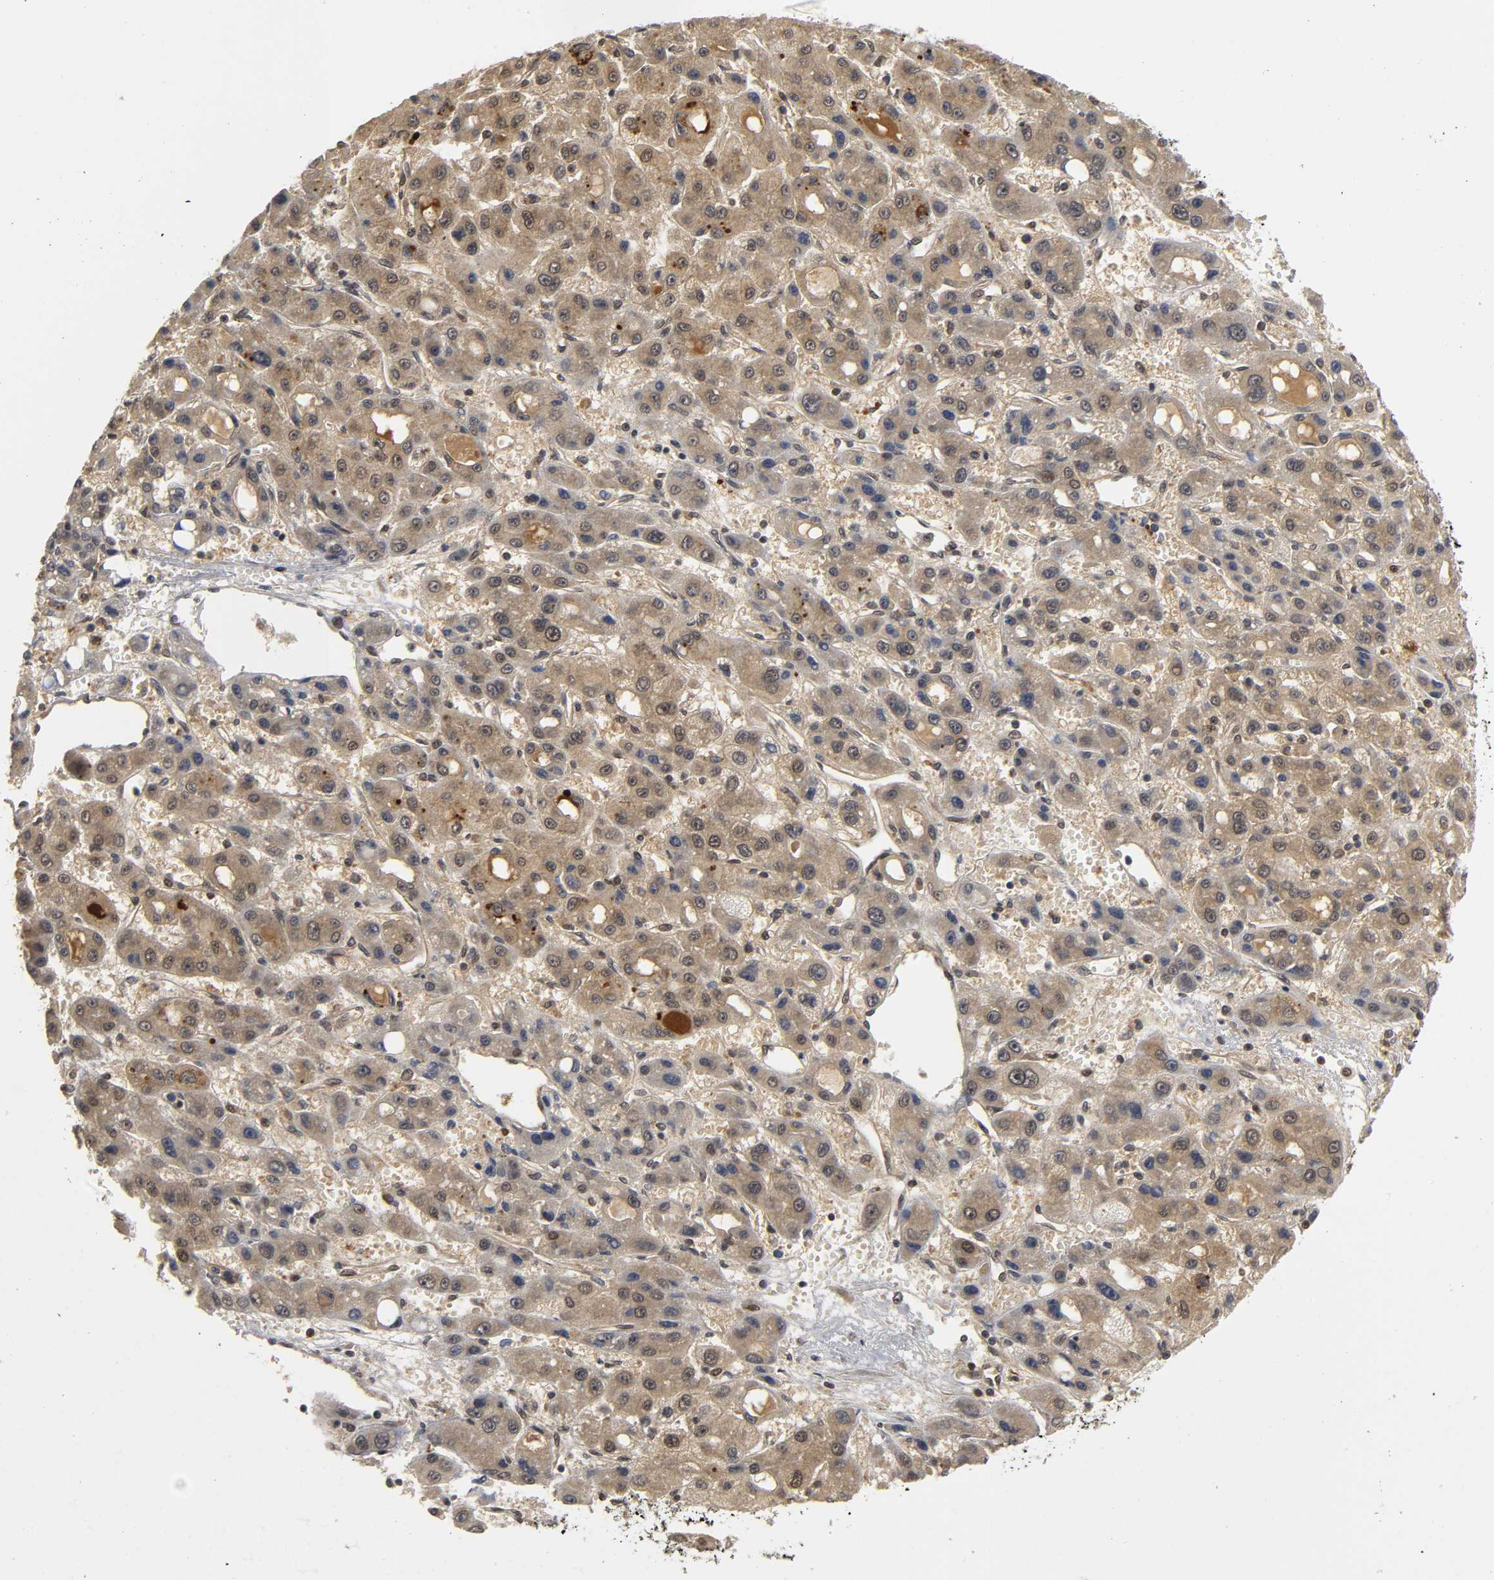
{"staining": {"intensity": "weak", "quantity": ">75%", "location": "cytoplasmic/membranous,nuclear"}, "tissue": "liver cancer", "cell_type": "Tumor cells", "image_type": "cancer", "snomed": [{"axis": "morphology", "description": "Carcinoma, Hepatocellular, NOS"}, {"axis": "topography", "description": "Liver"}], "caption": "A brown stain highlights weak cytoplasmic/membranous and nuclear positivity of a protein in human liver hepatocellular carcinoma tumor cells.", "gene": "PARK7", "patient": {"sex": "male", "age": 55}}